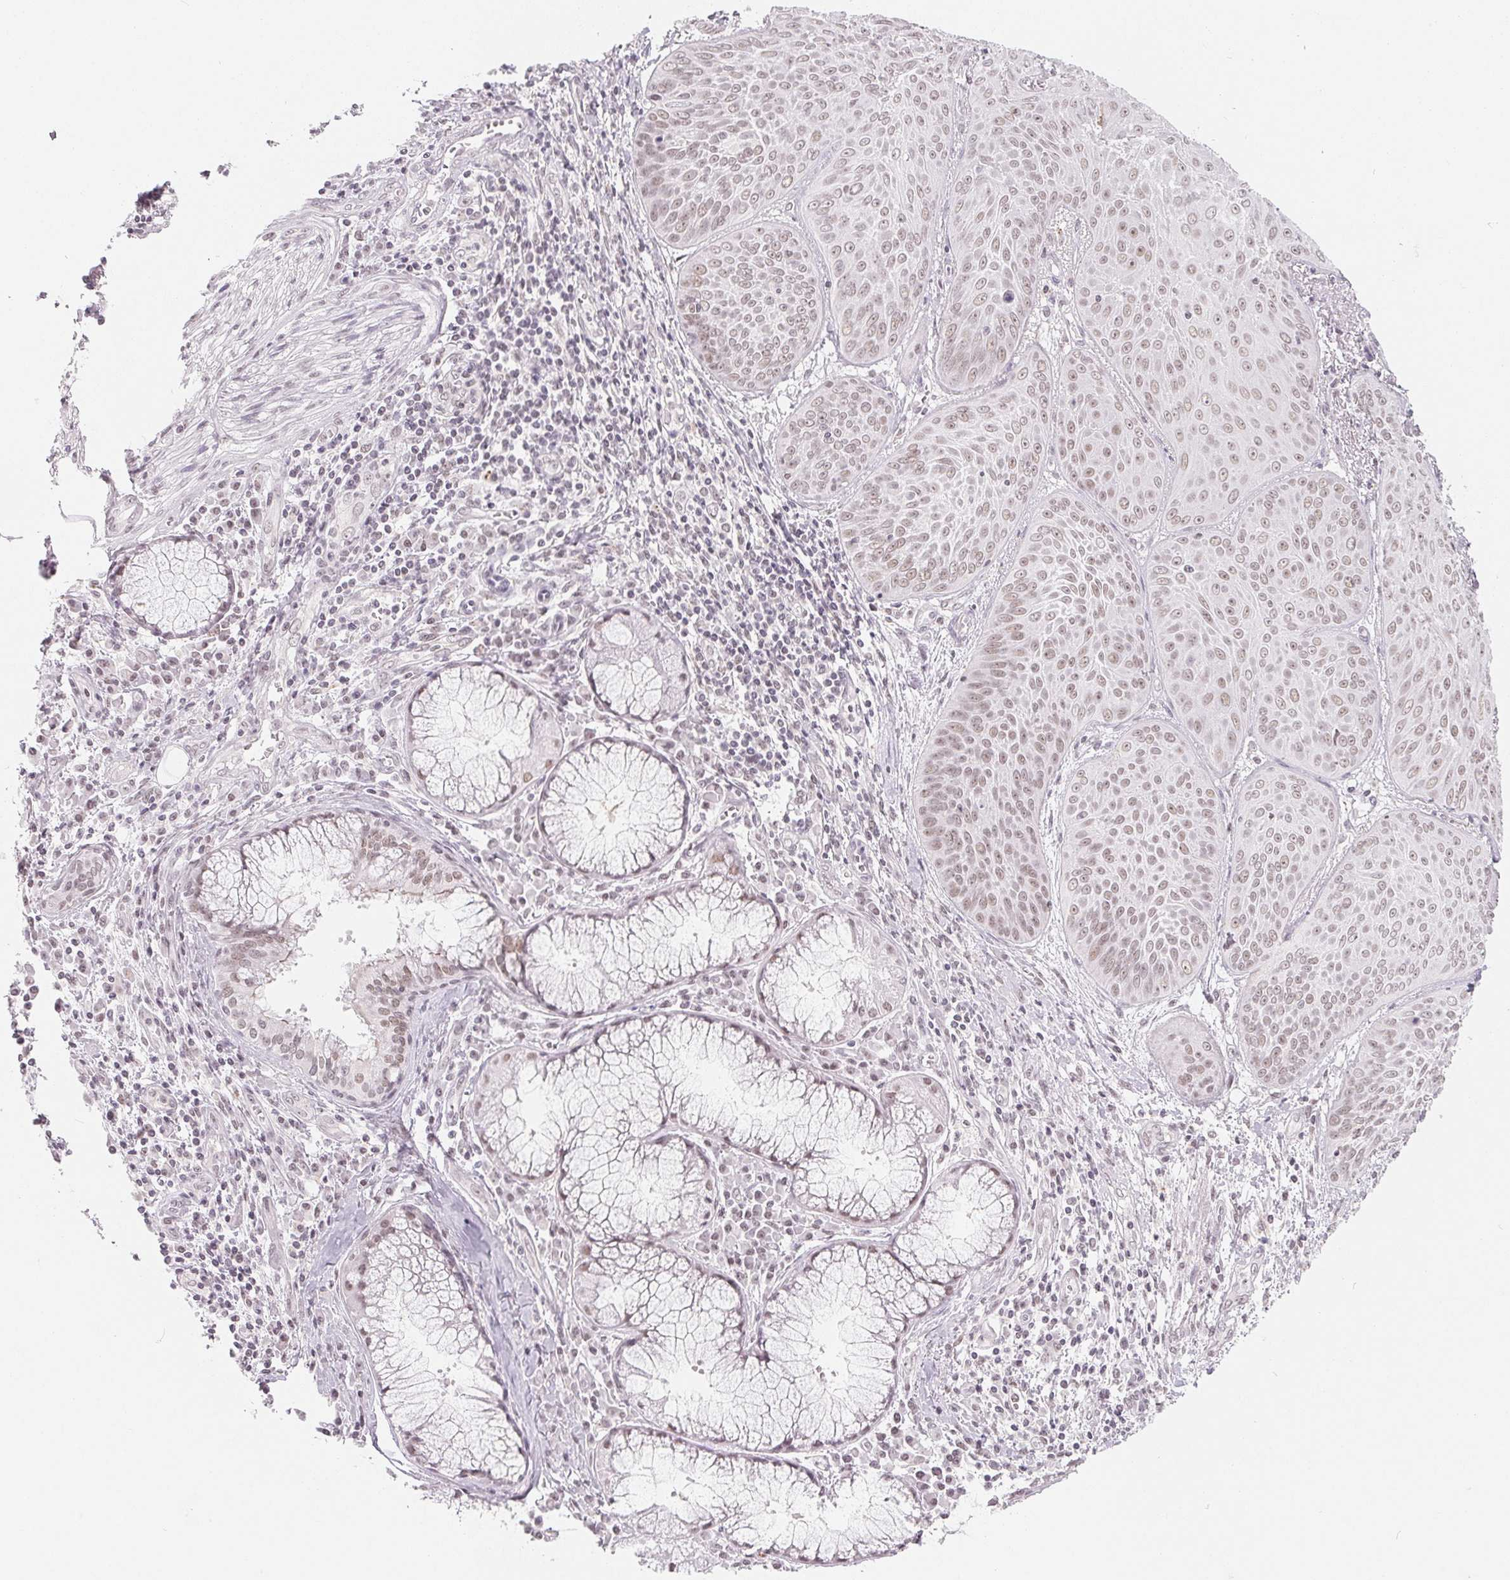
{"staining": {"intensity": "weak", "quantity": "25%-75%", "location": "nuclear"}, "tissue": "lung cancer", "cell_type": "Tumor cells", "image_type": "cancer", "snomed": [{"axis": "morphology", "description": "Squamous cell carcinoma, NOS"}, {"axis": "topography", "description": "Lung"}], "caption": "Brown immunohistochemical staining in lung cancer demonstrates weak nuclear staining in approximately 25%-75% of tumor cells. (DAB (3,3'-diaminobenzidine) IHC with brightfield microscopy, high magnification).", "gene": "NXF3", "patient": {"sex": "male", "age": 74}}